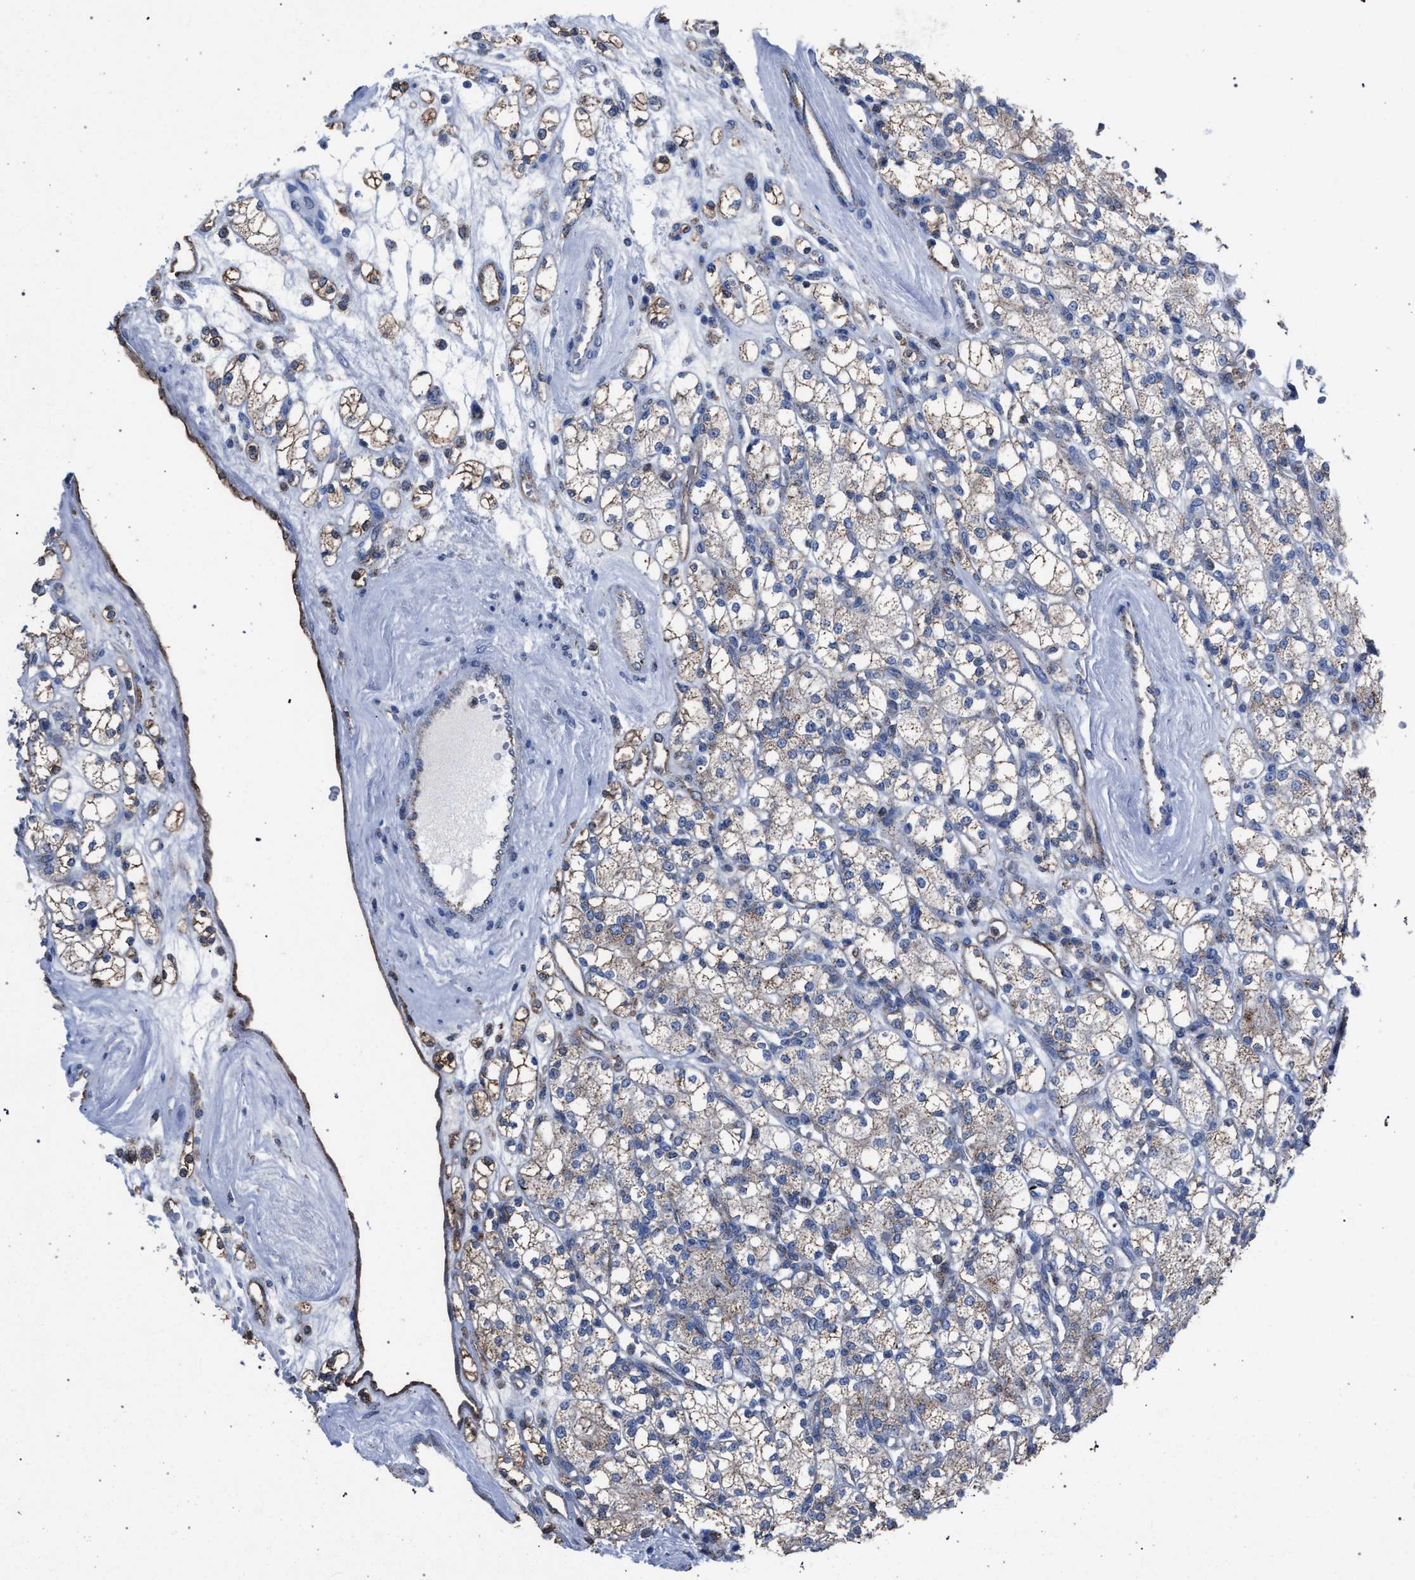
{"staining": {"intensity": "weak", "quantity": "25%-75%", "location": "cytoplasmic/membranous"}, "tissue": "renal cancer", "cell_type": "Tumor cells", "image_type": "cancer", "snomed": [{"axis": "morphology", "description": "Adenocarcinoma, NOS"}, {"axis": "topography", "description": "Kidney"}], "caption": "The micrograph exhibits staining of adenocarcinoma (renal), revealing weak cytoplasmic/membranous protein expression (brown color) within tumor cells.", "gene": "HSD17B4", "patient": {"sex": "male", "age": 77}}